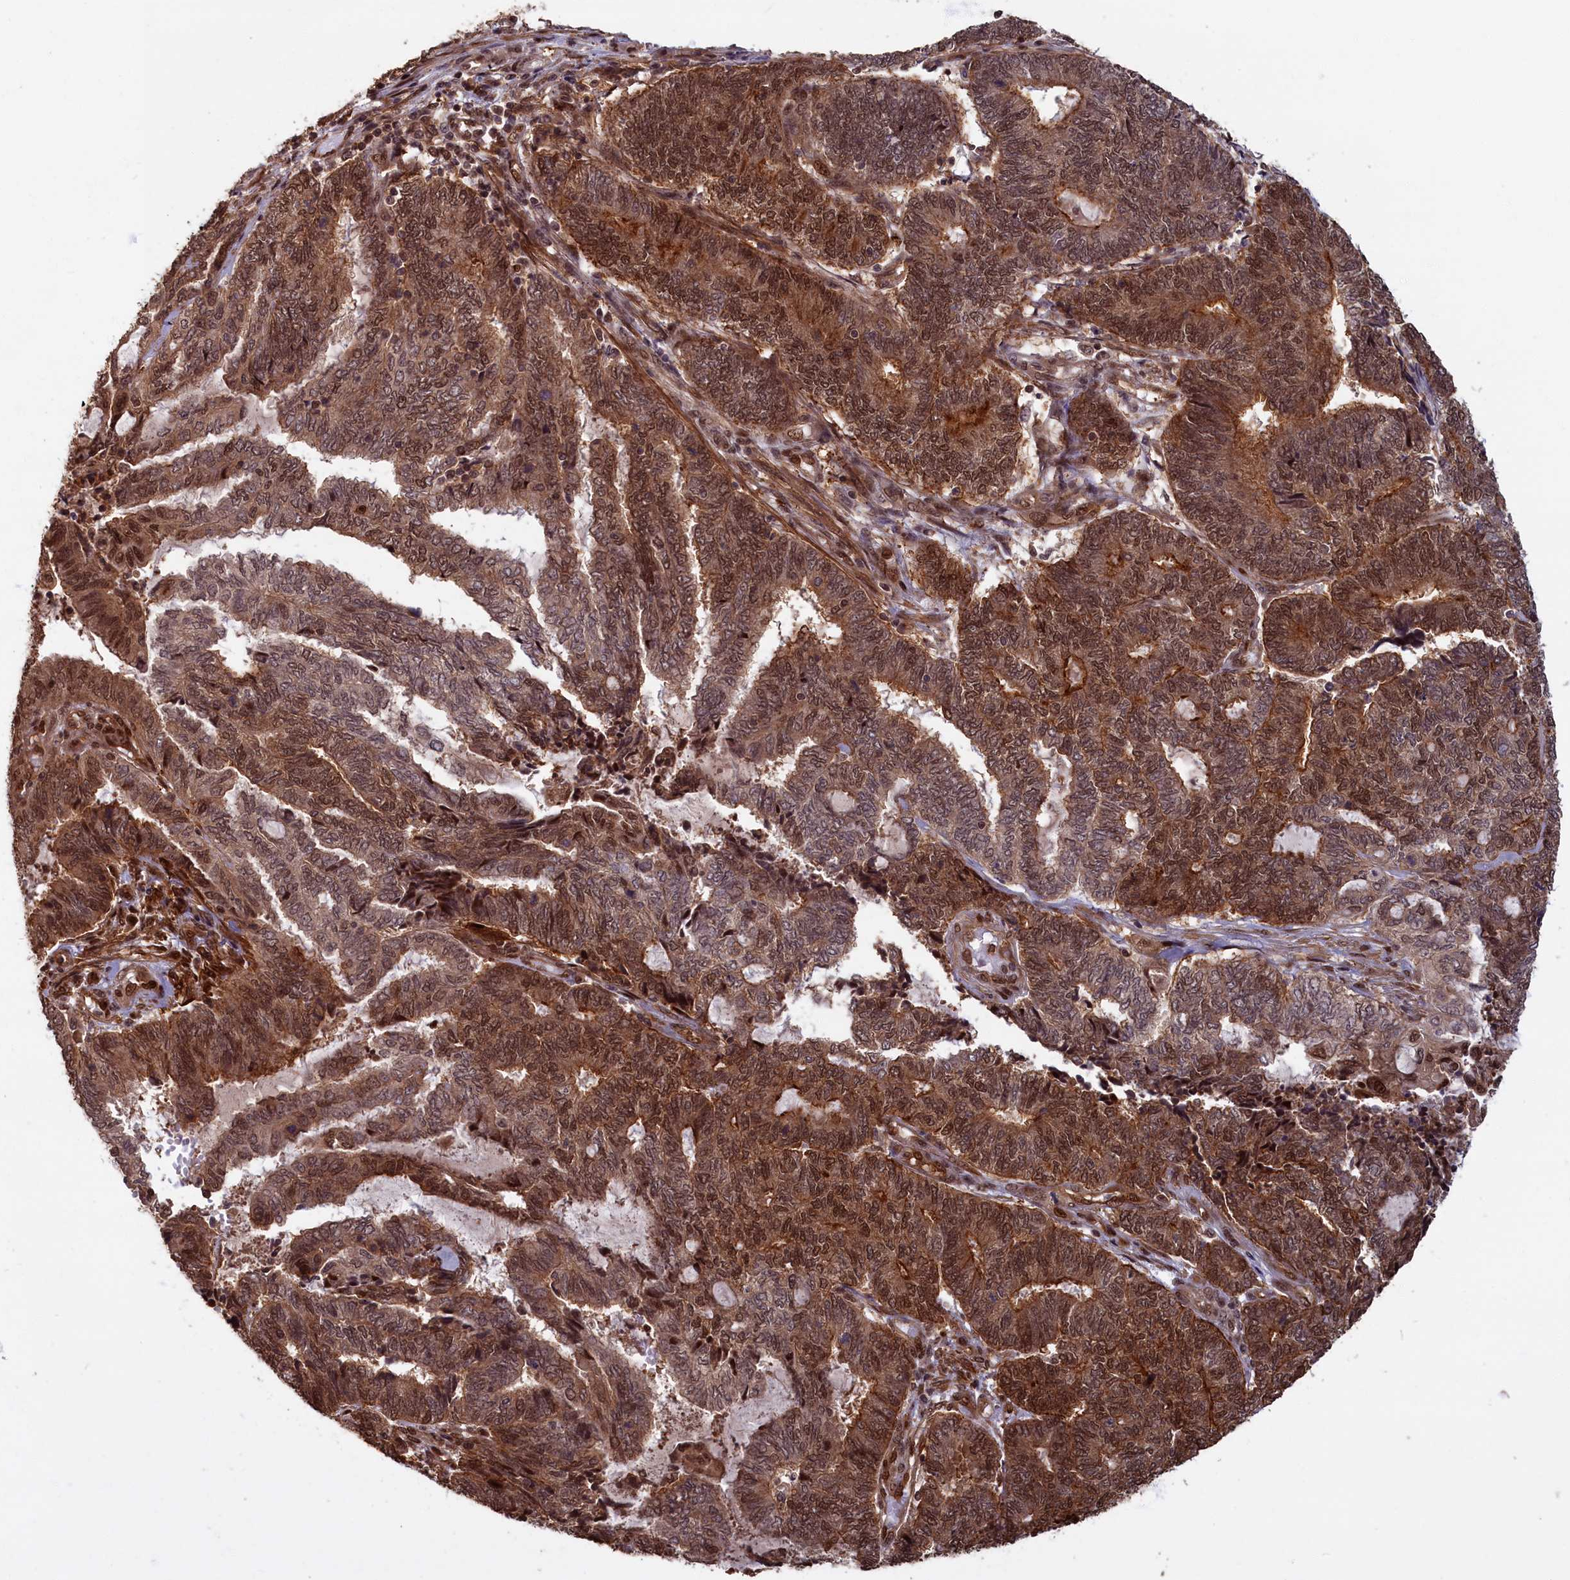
{"staining": {"intensity": "moderate", "quantity": ">75%", "location": "cytoplasmic/membranous,nuclear"}, "tissue": "endometrial cancer", "cell_type": "Tumor cells", "image_type": "cancer", "snomed": [{"axis": "morphology", "description": "Adenocarcinoma, NOS"}, {"axis": "topography", "description": "Uterus"}, {"axis": "topography", "description": "Endometrium"}], "caption": "Tumor cells display medium levels of moderate cytoplasmic/membranous and nuclear staining in approximately >75% of cells in endometrial cancer (adenocarcinoma). (DAB (3,3'-diaminobenzidine) = brown stain, brightfield microscopy at high magnification).", "gene": "HIF3A", "patient": {"sex": "female", "age": 70}}